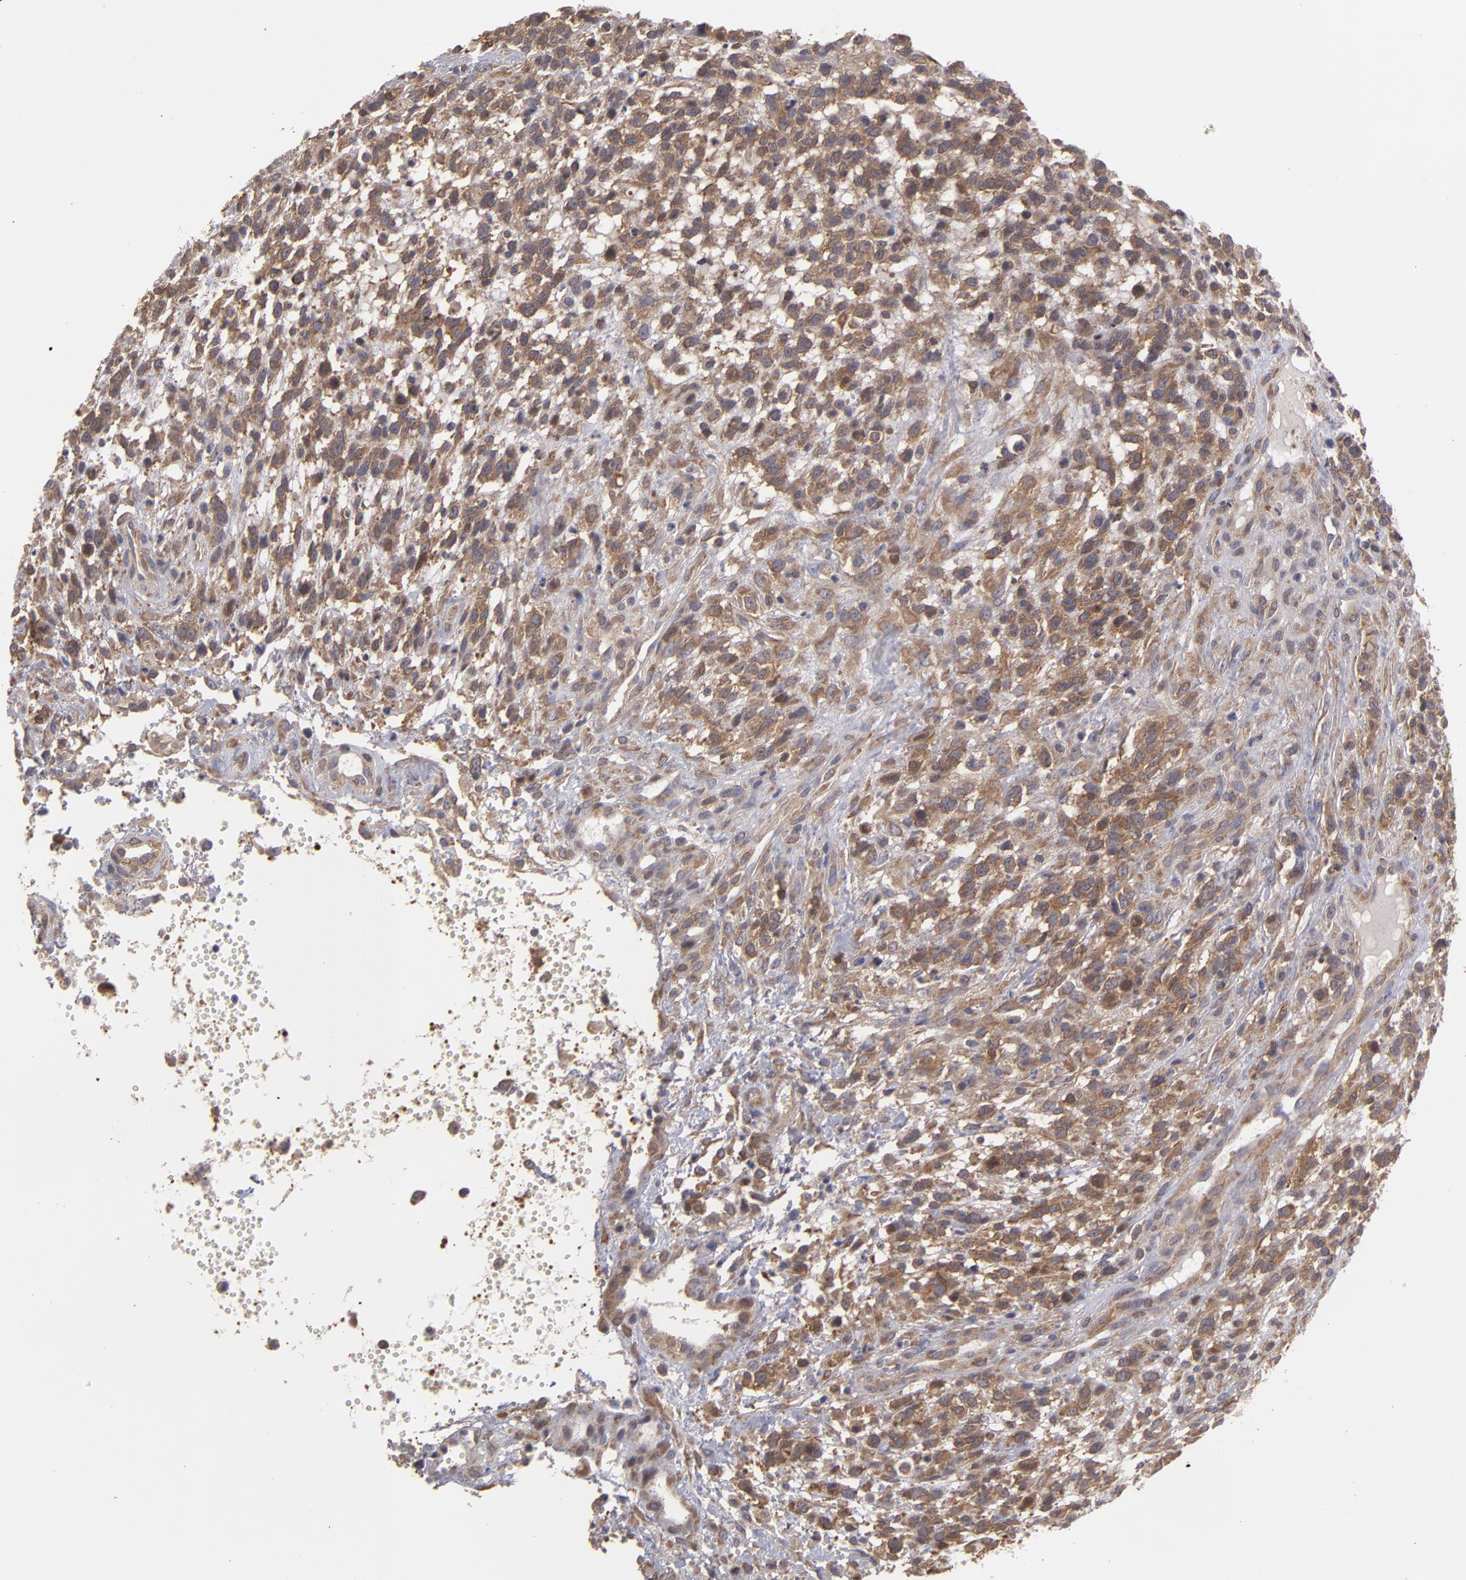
{"staining": {"intensity": "strong", "quantity": ">75%", "location": "cytoplasmic/membranous"}, "tissue": "glioma", "cell_type": "Tumor cells", "image_type": "cancer", "snomed": [{"axis": "morphology", "description": "Glioma, malignant, High grade"}, {"axis": "topography", "description": "Brain"}], "caption": "Glioma stained with immunohistochemistry (IHC) shows strong cytoplasmic/membranous positivity in about >75% of tumor cells. (Stains: DAB (3,3'-diaminobenzidine) in brown, nuclei in blue, Microscopy: brightfield microscopy at high magnification).", "gene": "MTHFD1", "patient": {"sex": "male", "age": 66}}